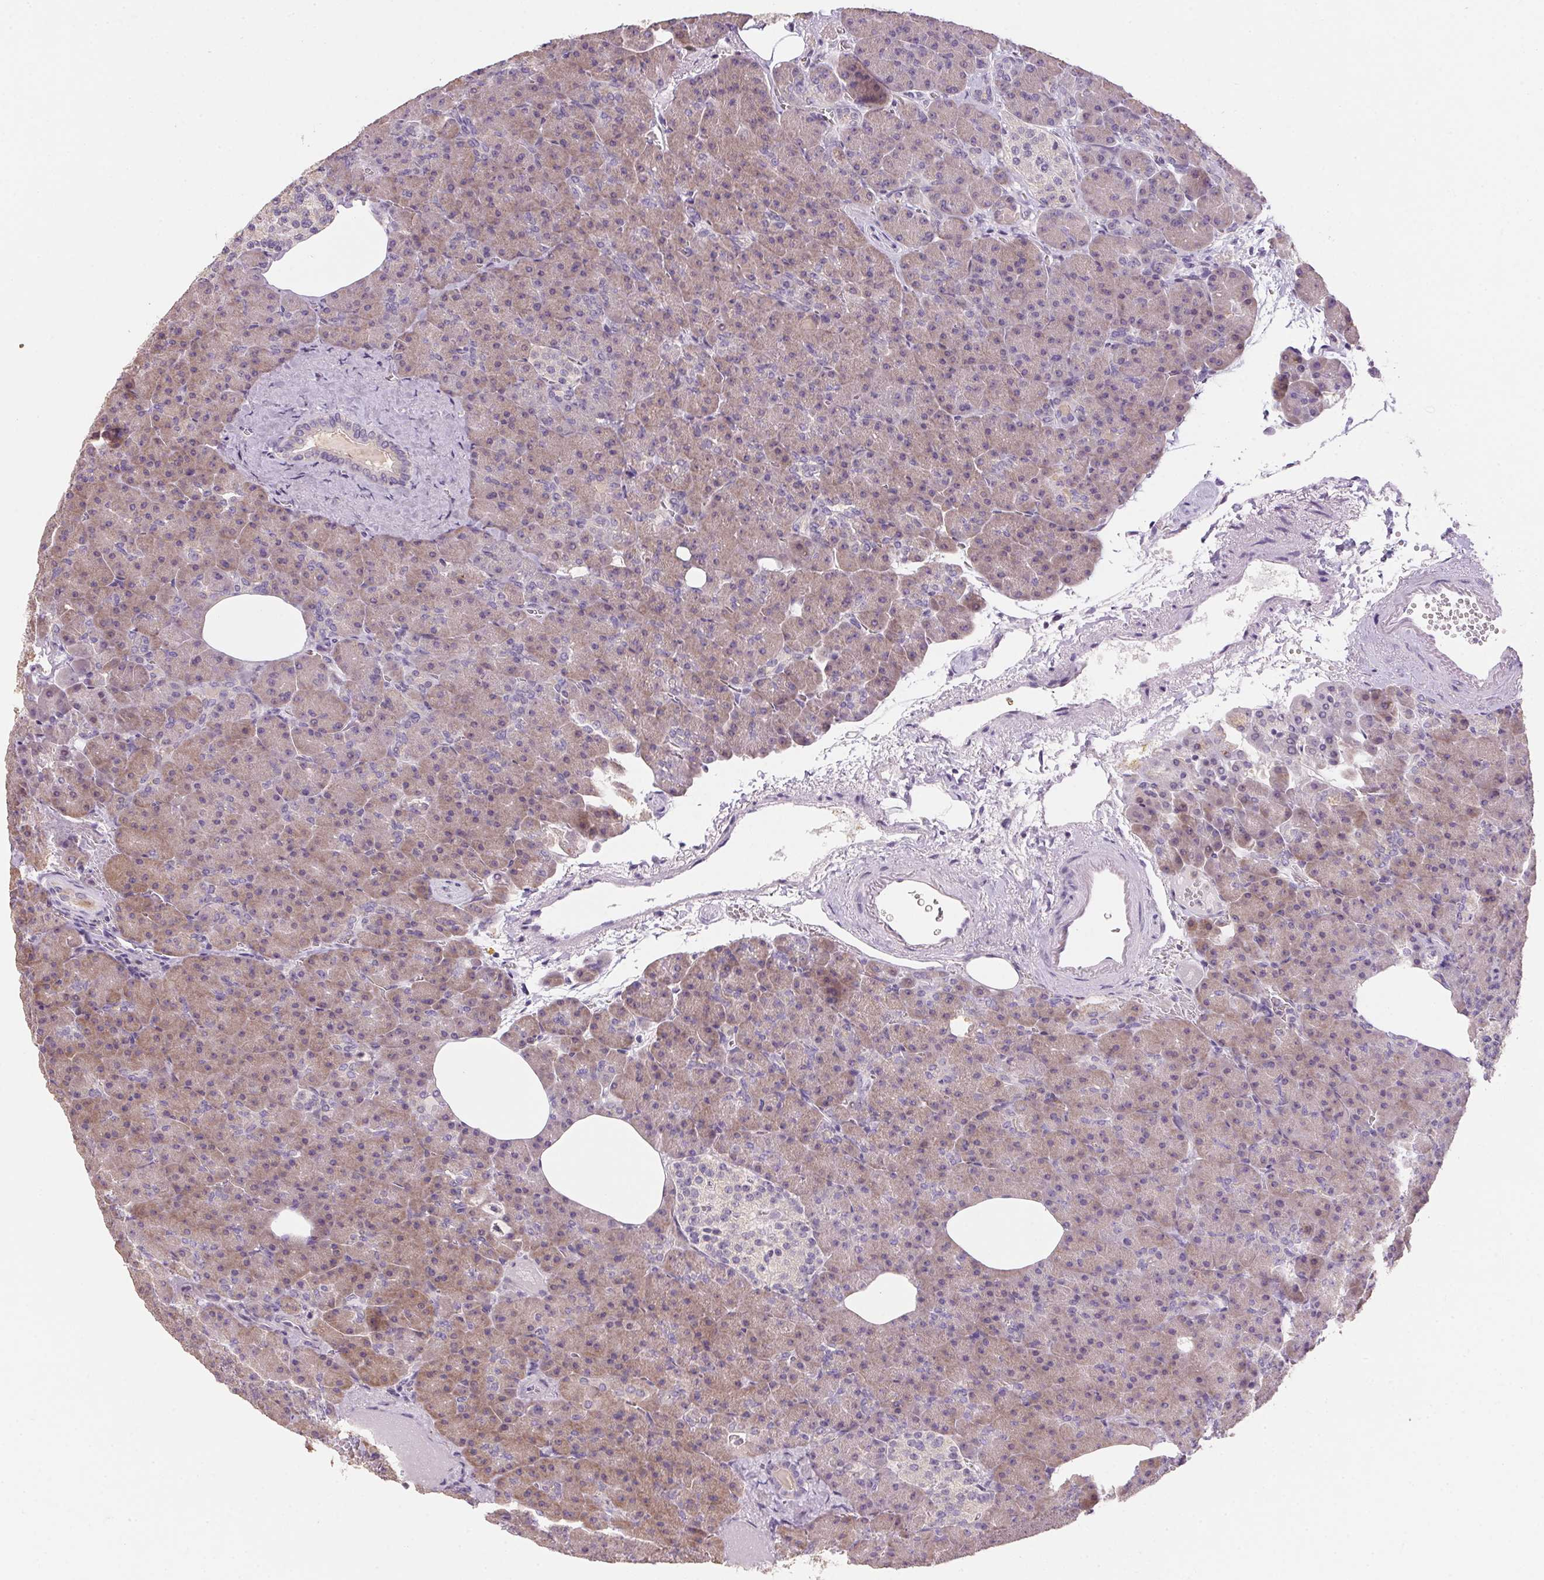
{"staining": {"intensity": "weak", "quantity": "25%-75%", "location": "cytoplasmic/membranous"}, "tissue": "pancreas", "cell_type": "Exocrine glandular cells", "image_type": "normal", "snomed": [{"axis": "morphology", "description": "Normal tissue, NOS"}, {"axis": "topography", "description": "Pancreas"}], "caption": "Protein expression analysis of normal pancreas shows weak cytoplasmic/membranous positivity in about 25%-75% of exocrine glandular cells. The staining is performed using DAB brown chromogen to label protein expression. The nuclei are counter-stained blue using hematoxylin.", "gene": "SPACA9", "patient": {"sex": "female", "age": 74}}